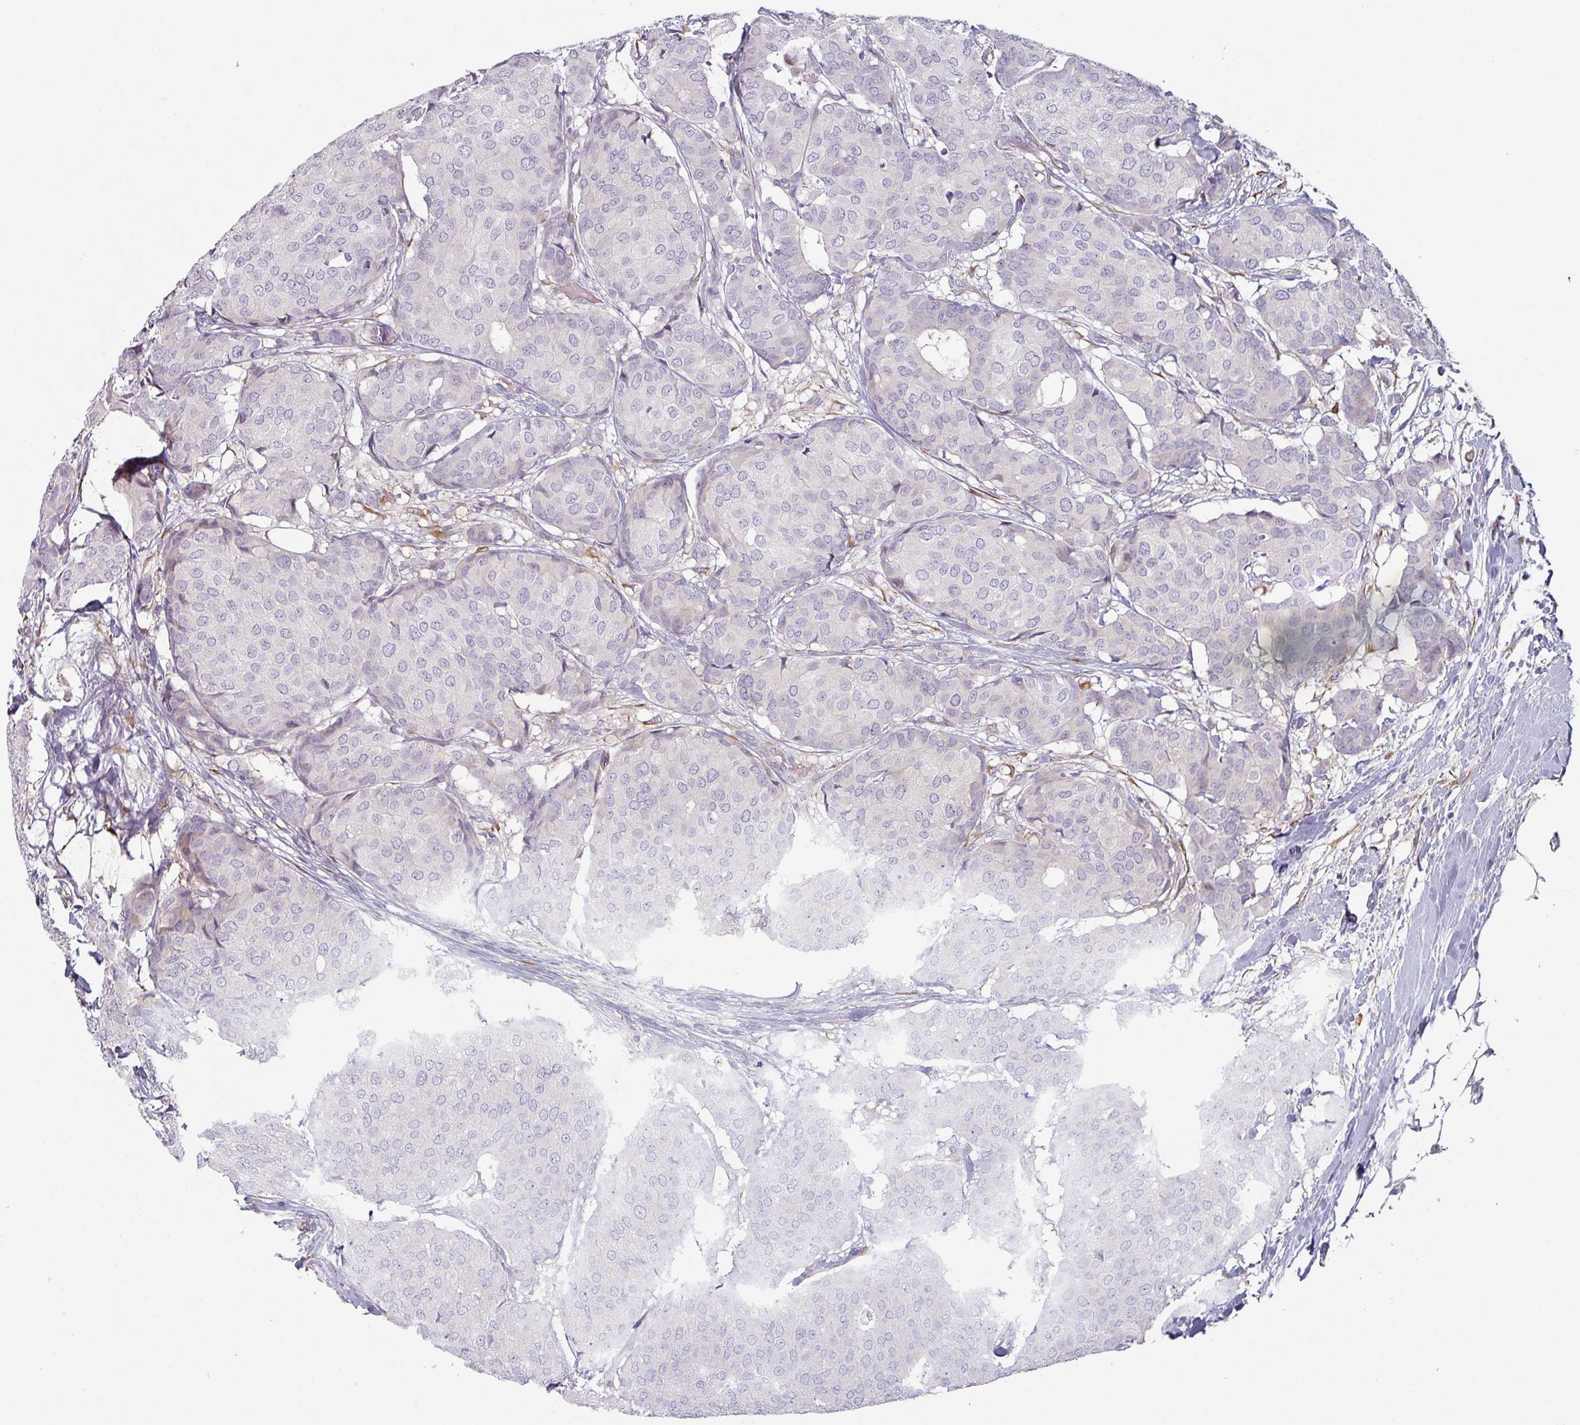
{"staining": {"intensity": "negative", "quantity": "none", "location": "none"}, "tissue": "breast cancer", "cell_type": "Tumor cells", "image_type": "cancer", "snomed": [{"axis": "morphology", "description": "Duct carcinoma"}, {"axis": "topography", "description": "Breast"}], "caption": "Tumor cells show no significant protein staining in infiltrating ductal carcinoma (breast).", "gene": "CEP78", "patient": {"sex": "female", "age": 75}}